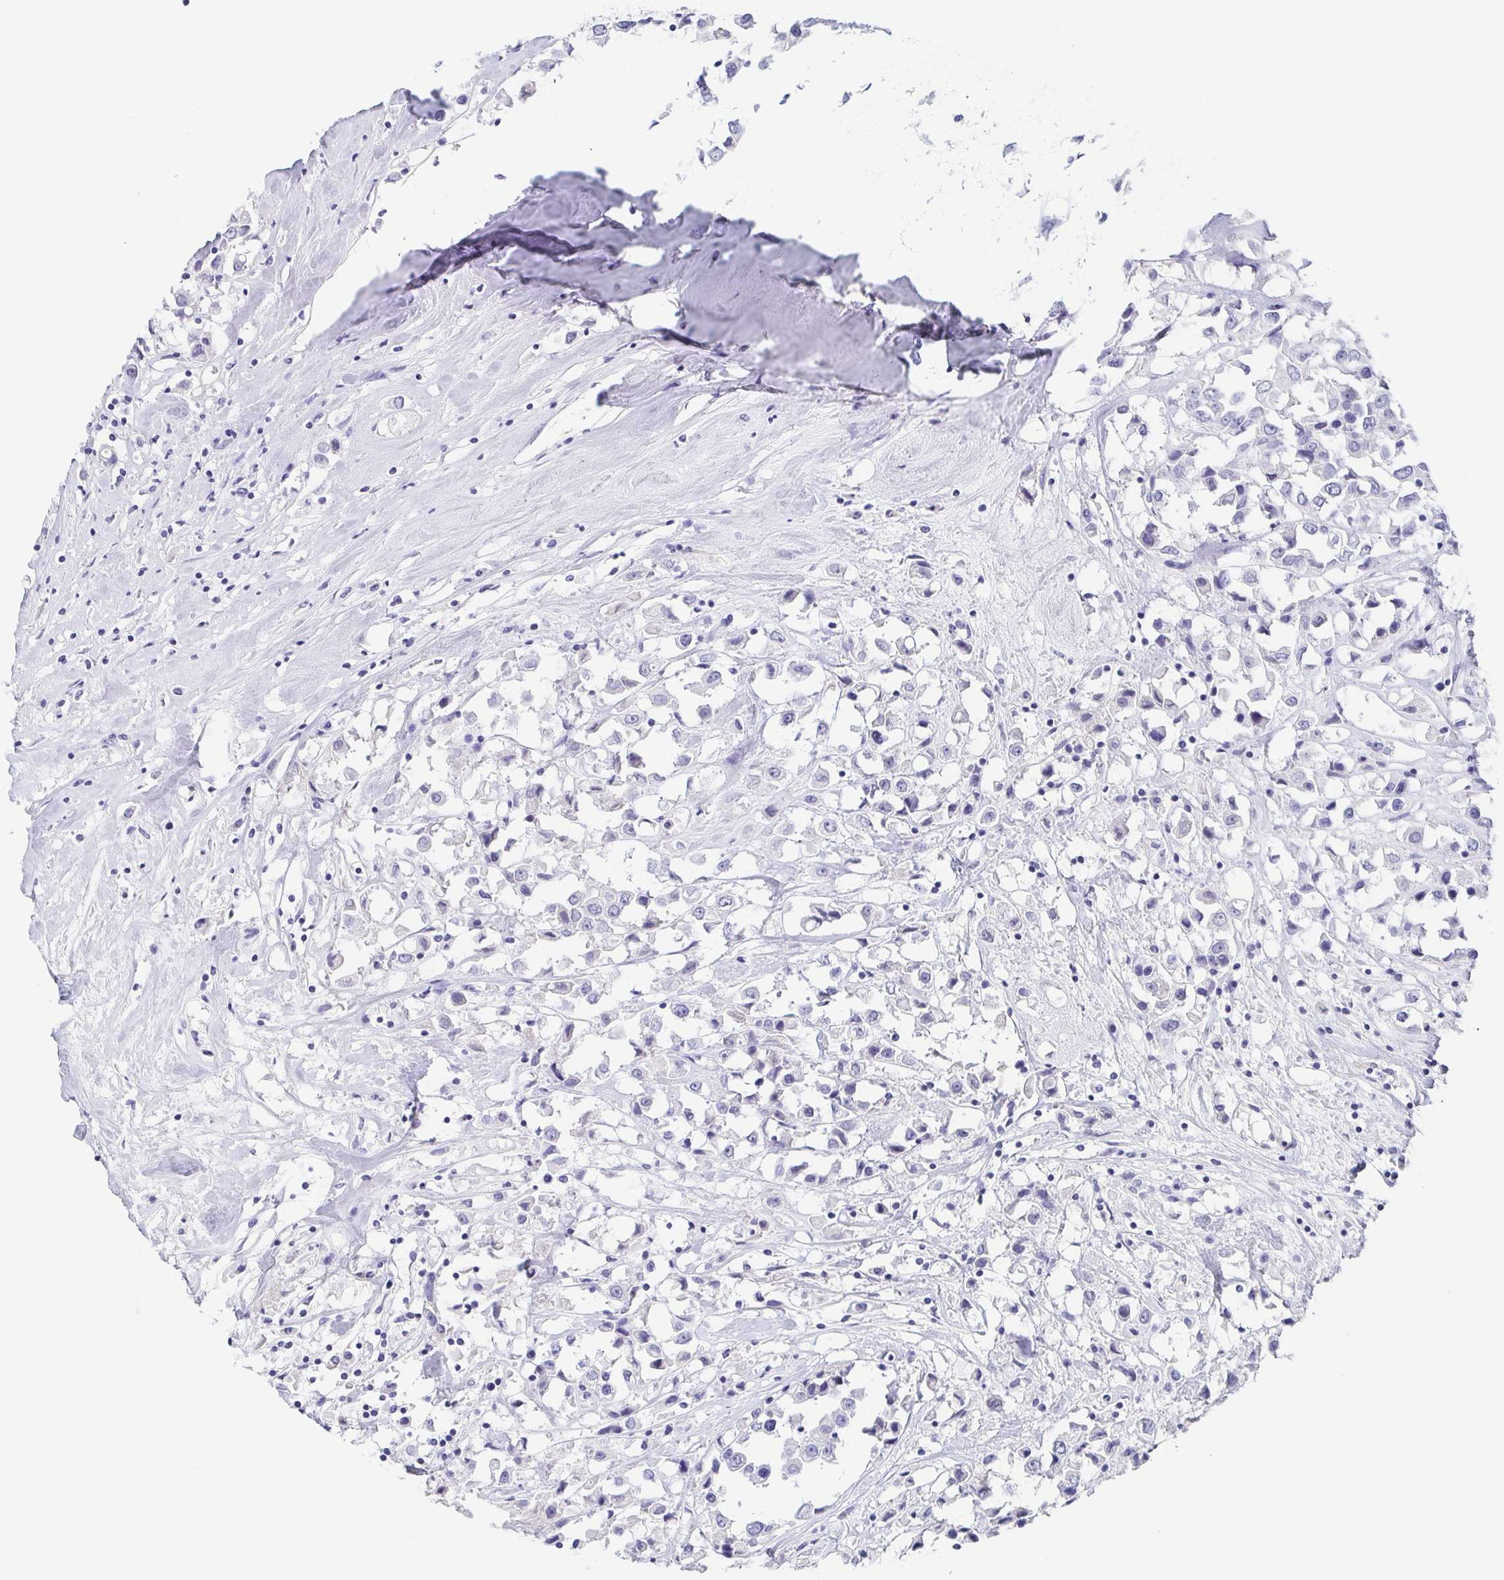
{"staining": {"intensity": "negative", "quantity": "none", "location": "none"}, "tissue": "breast cancer", "cell_type": "Tumor cells", "image_type": "cancer", "snomed": [{"axis": "morphology", "description": "Duct carcinoma"}, {"axis": "topography", "description": "Breast"}], "caption": "This is an immunohistochemistry histopathology image of breast cancer (invasive ductal carcinoma). There is no positivity in tumor cells.", "gene": "ITLN1", "patient": {"sex": "female", "age": 61}}